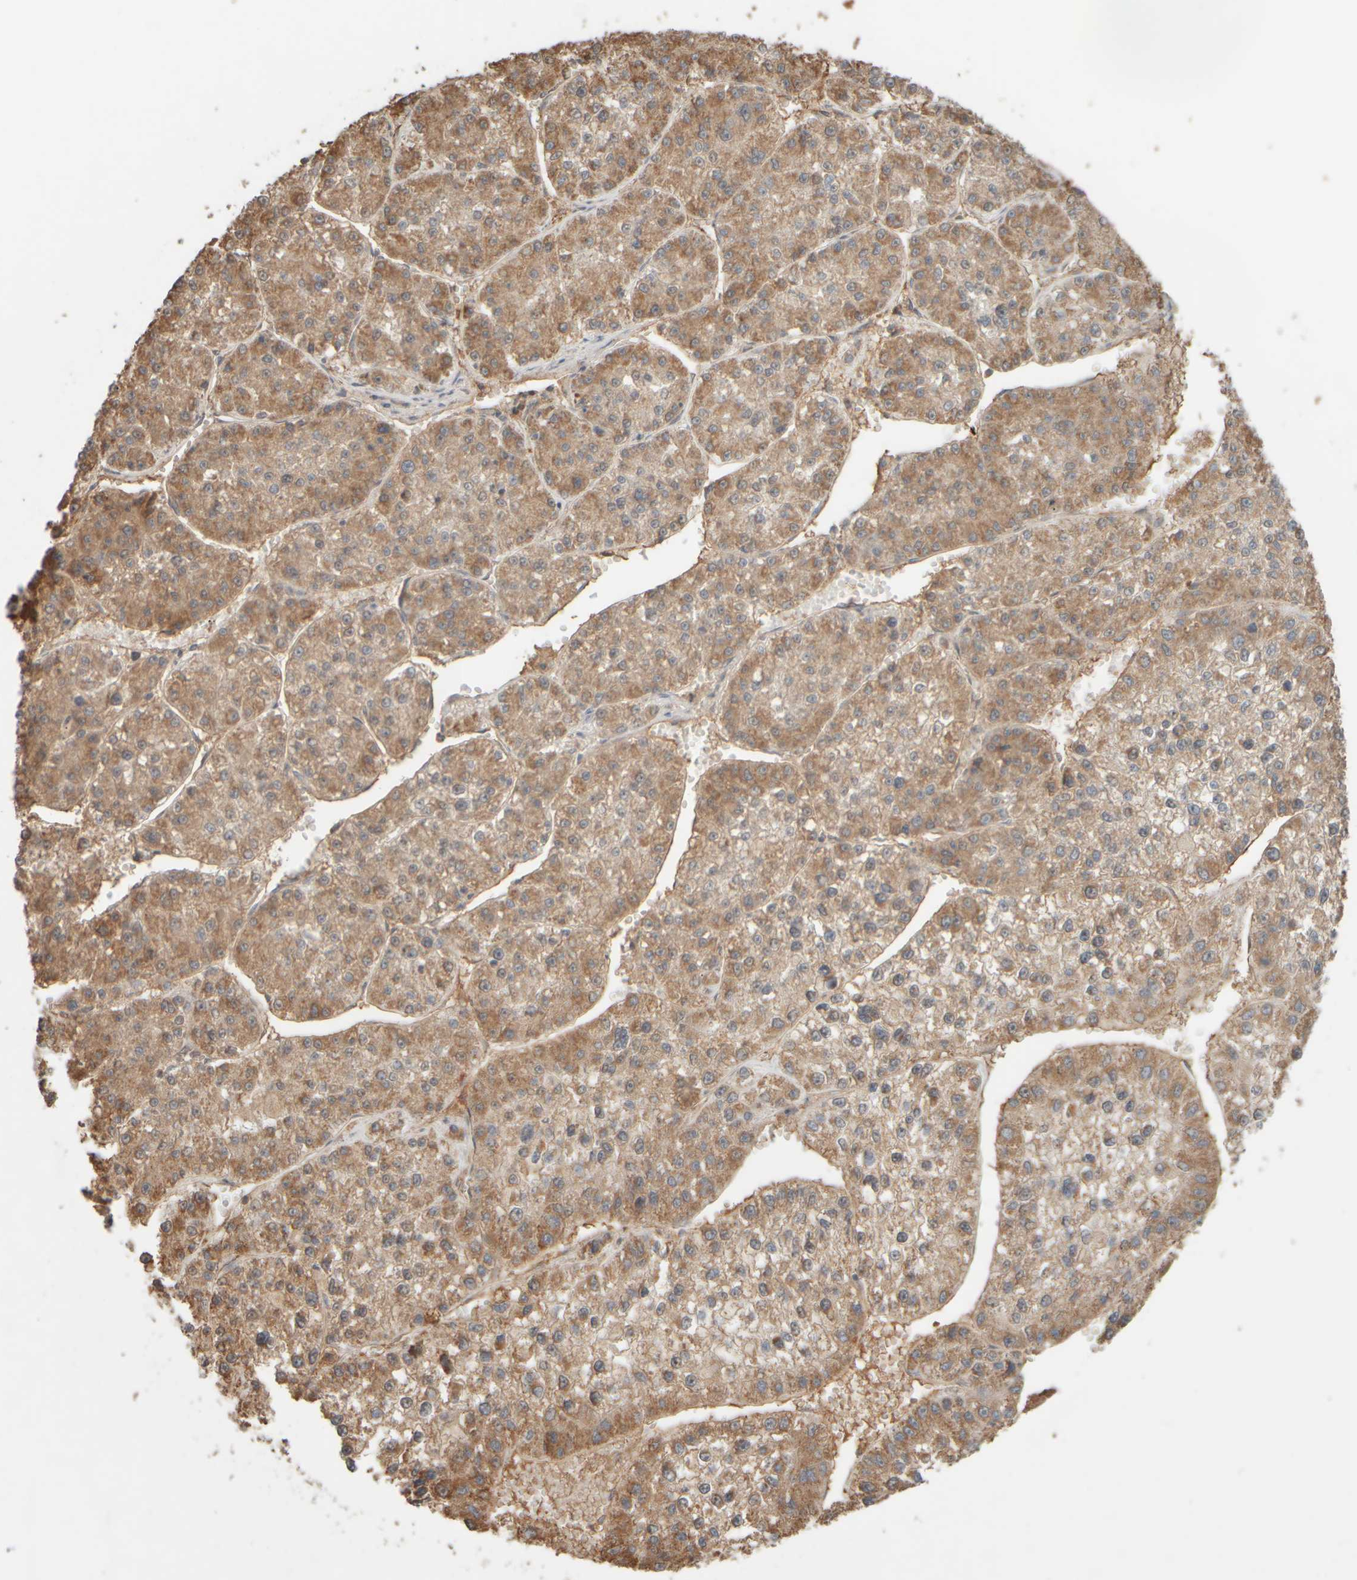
{"staining": {"intensity": "moderate", "quantity": ">75%", "location": "cytoplasmic/membranous"}, "tissue": "liver cancer", "cell_type": "Tumor cells", "image_type": "cancer", "snomed": [{"axis": "morphology", "description": "Carcinoma, Hepatocellular, NOS"}, {"axis": "topography", "description": "Liver"}], "caption": "Moderate cytoplasmic/membranous protein expression is identified in about >75% of tumor cells in liver cancer (hepatocellular carcinoma).", "gene": "EIF2B3", "patient": {"sex": "female", "age": 73}}